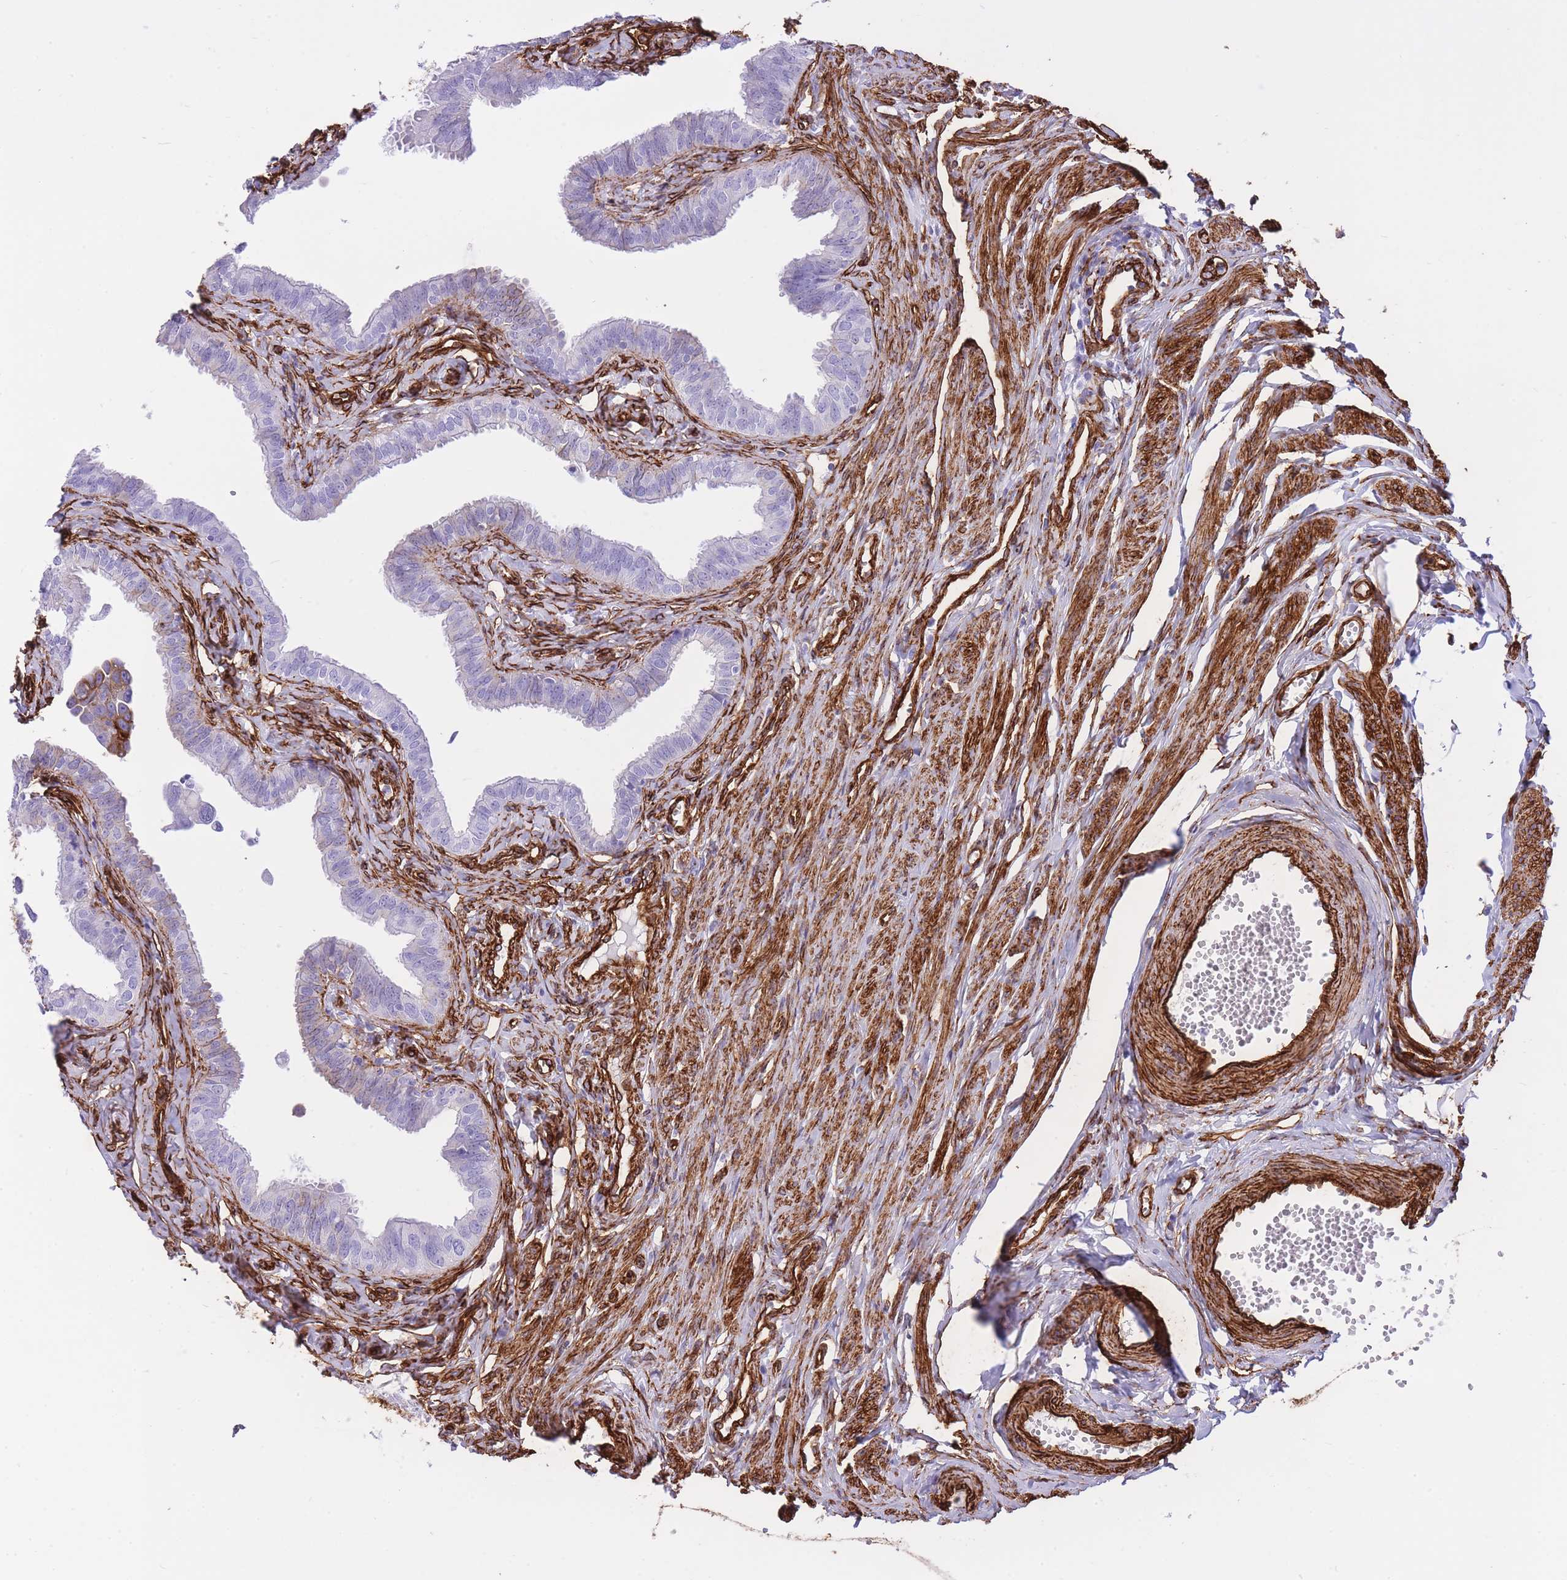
{"staining": {"intensity": "negative", "quantity": "none", "location": "none"}, "tissue": "fallopian tube", "cell_type": "Glandular cells", "image_type": "normal", "snomed": [{"axis": "morphology", "description": "Normal tissue, NOS"}, {"axis": "morphology", "description": "Carcinoma, NOS"}, {"axis": "topography", "description": "Fallopian tube"}, {"axis": "topography", "description": "Ovary"}], "caption": "The micrograph demonstrates no significant staining in glandular cells of fallopian tube.", "gene": "CAVIN1", "patient": {"sex": "female", "age": 59}}